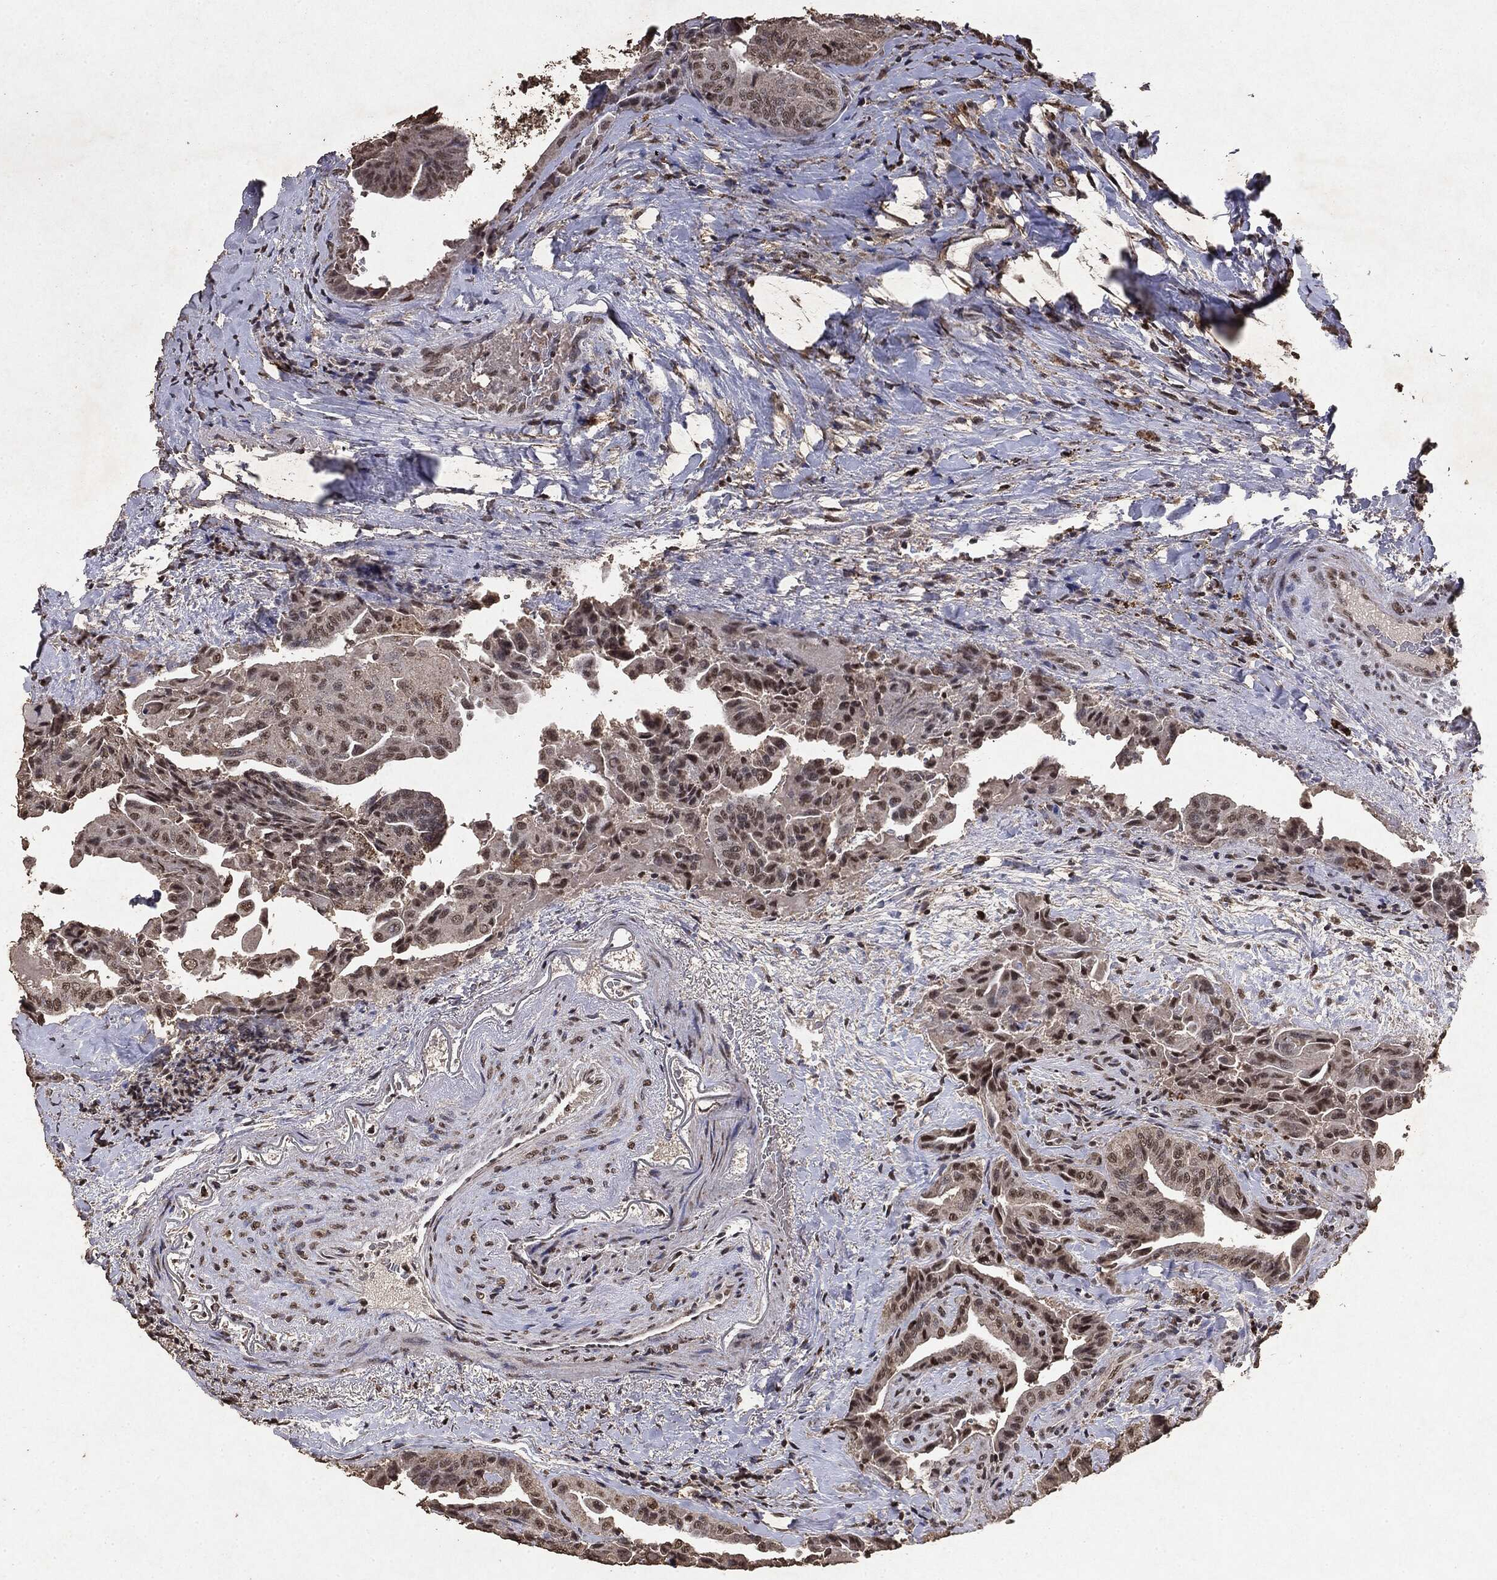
{"staining": {"intensity": "moderate", "quantity": "<25%", "location": "nuclear"}, "tissue": "thyroid cancer", "cell_type": "Tumor cells", "image_type": "cancer", "snomed": [{"axis": "morphology", "description": "Papillary adenocarcinoma, NOS"}, {"axis": "topography", "description": "Thyroid gland"}], "caption": "IHC of papillary adenocarcinoma (thyroid) reveals low levels of moderate nuclear positivity in approximately <25% of tumor cells.", "gene": "RAD18", "patient": {"sex": "female", "age": 68}}